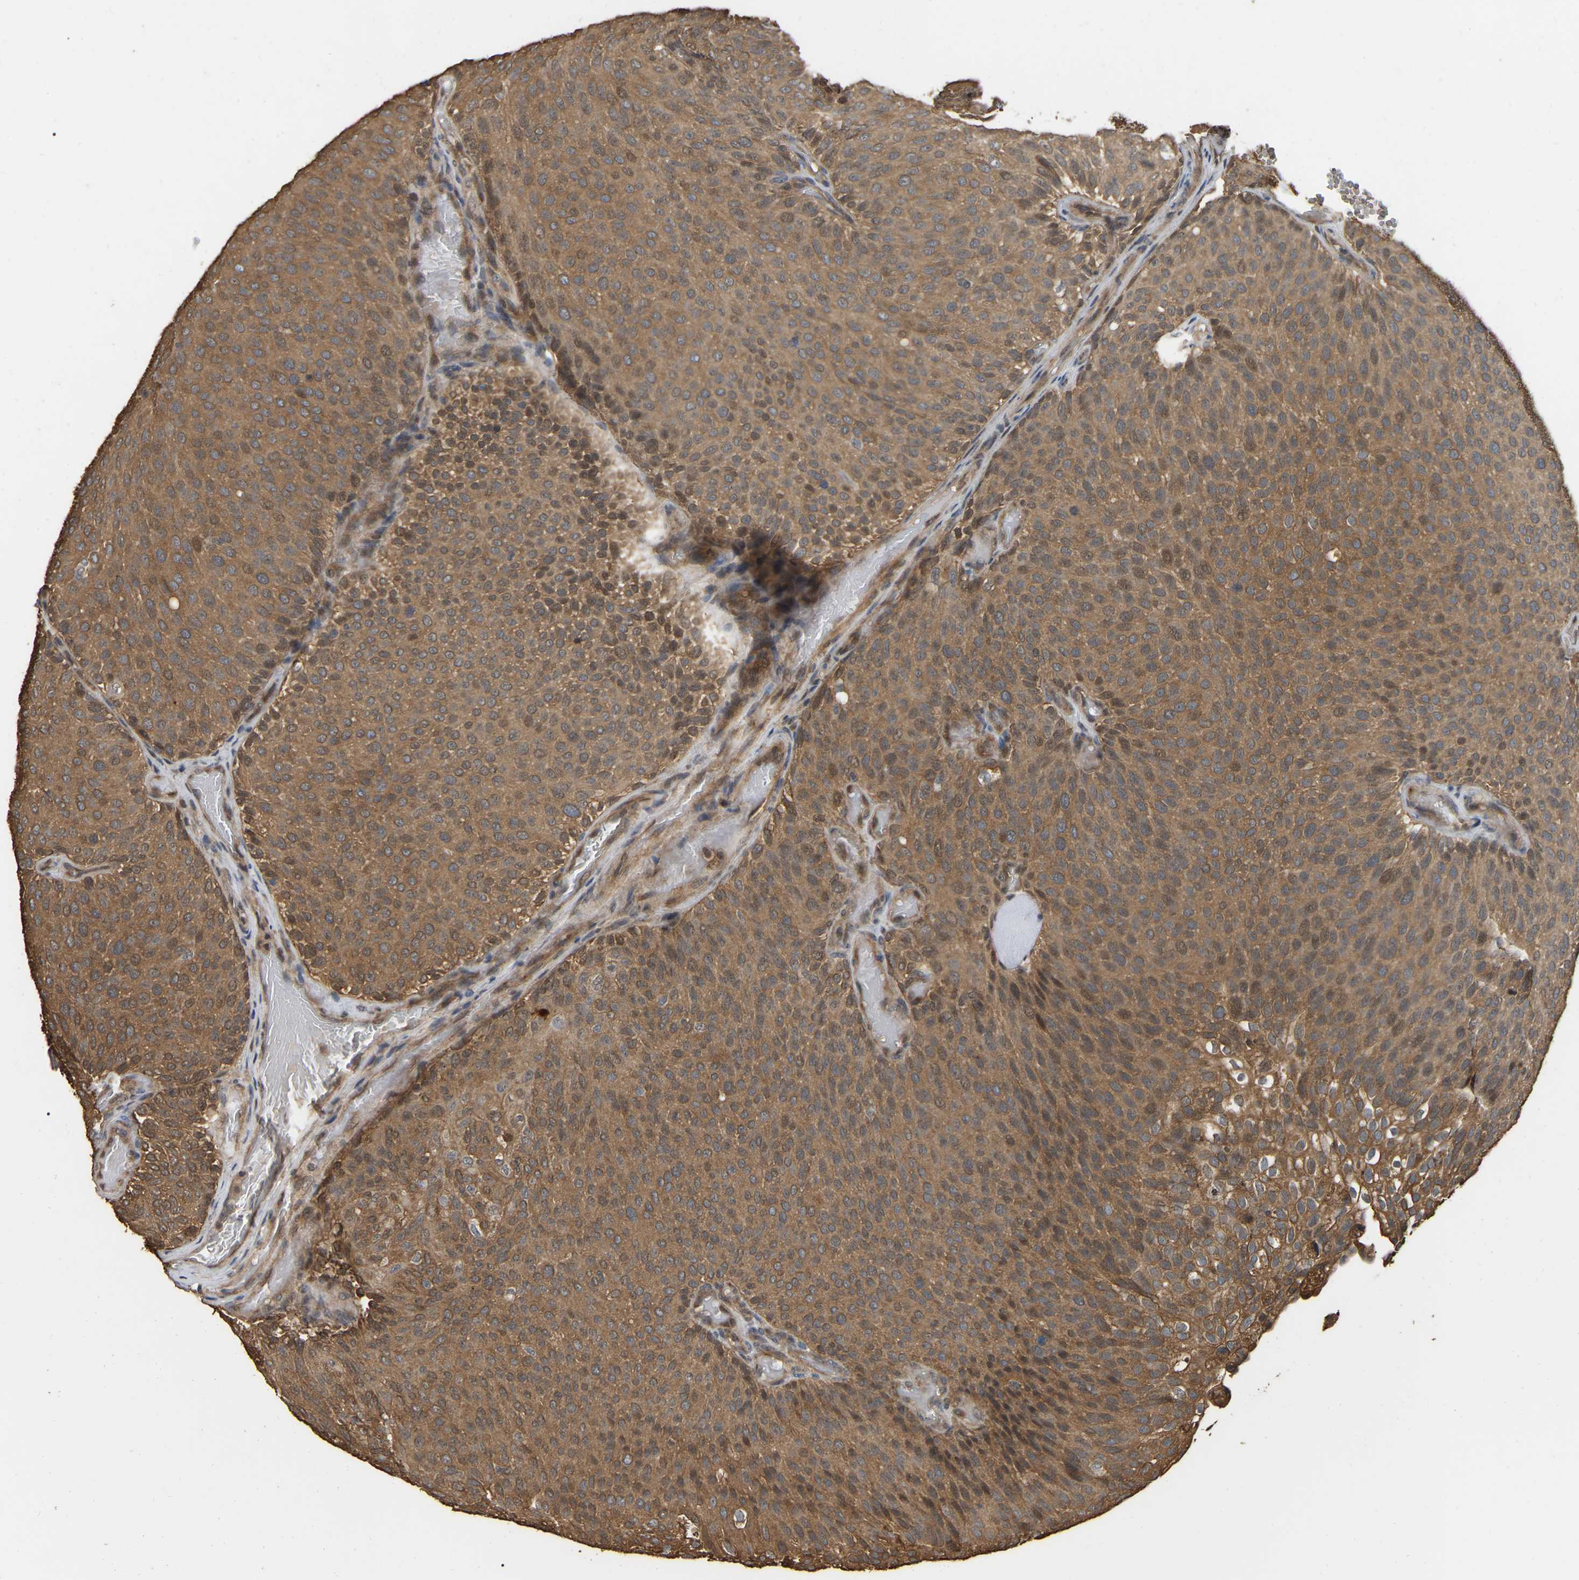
{"staining": {"intensity": "moderate", "quantity": ">75%", "location": "cytoplasmic/membranous"}, "tissue": "urothelial cancer", "cell_type": "Tumor cells", "image_type": "cancer", "snomed": [{"axis": "morphology", "description": "Urothelial carcinoma, Low grade"}, {"axis": "topography", "description": "Urinary bladder"}], "caption": "DAB (3,3'-diaminobenzidine) immunohistochemical staining of urothelial cancer reveals moderate cytoplasmic/membranous protein positivity in about >75% of tumor cells.", "gene": "FAM219A", "patient": {"sex": "male", "age": 78}}